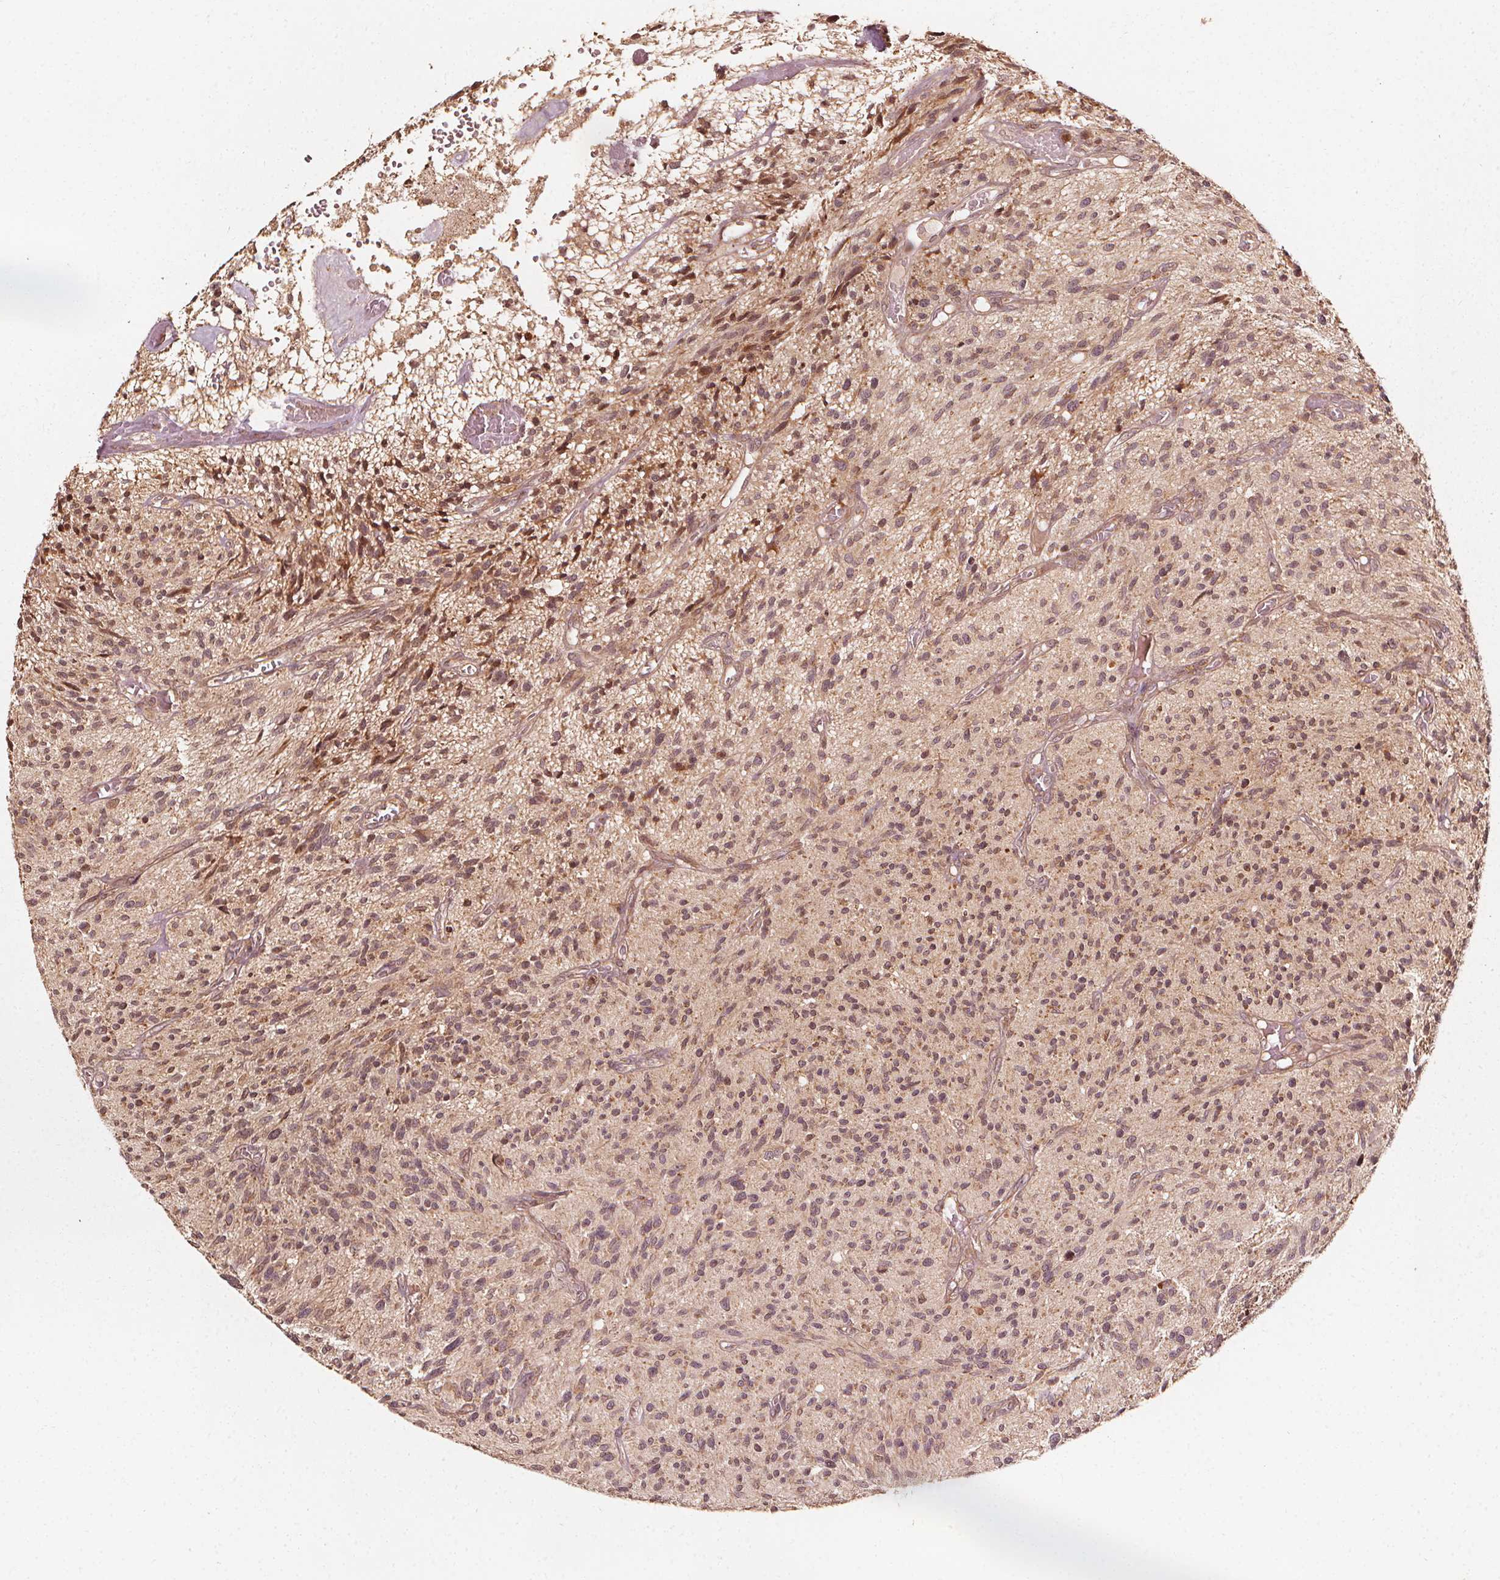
{"staining": {"intensity": "weak", "quantity": "<25%", "location": "cytoplasmic/membranous"}, "tissue": "glioma", "cell_type": "Tumor cells", "image_type": "cancer", "snomed": [{"axis": "morphology", "description": "Glioma, malignant, High grade"}, {"axis": "topography", "description": "Brain"}], "caption": "DAB immunohistochemical staining of human glioma demonstrates no significant staining in tumor cells.", "gene": "NPC1", "patient": {"sex": "male", "age": 75}}